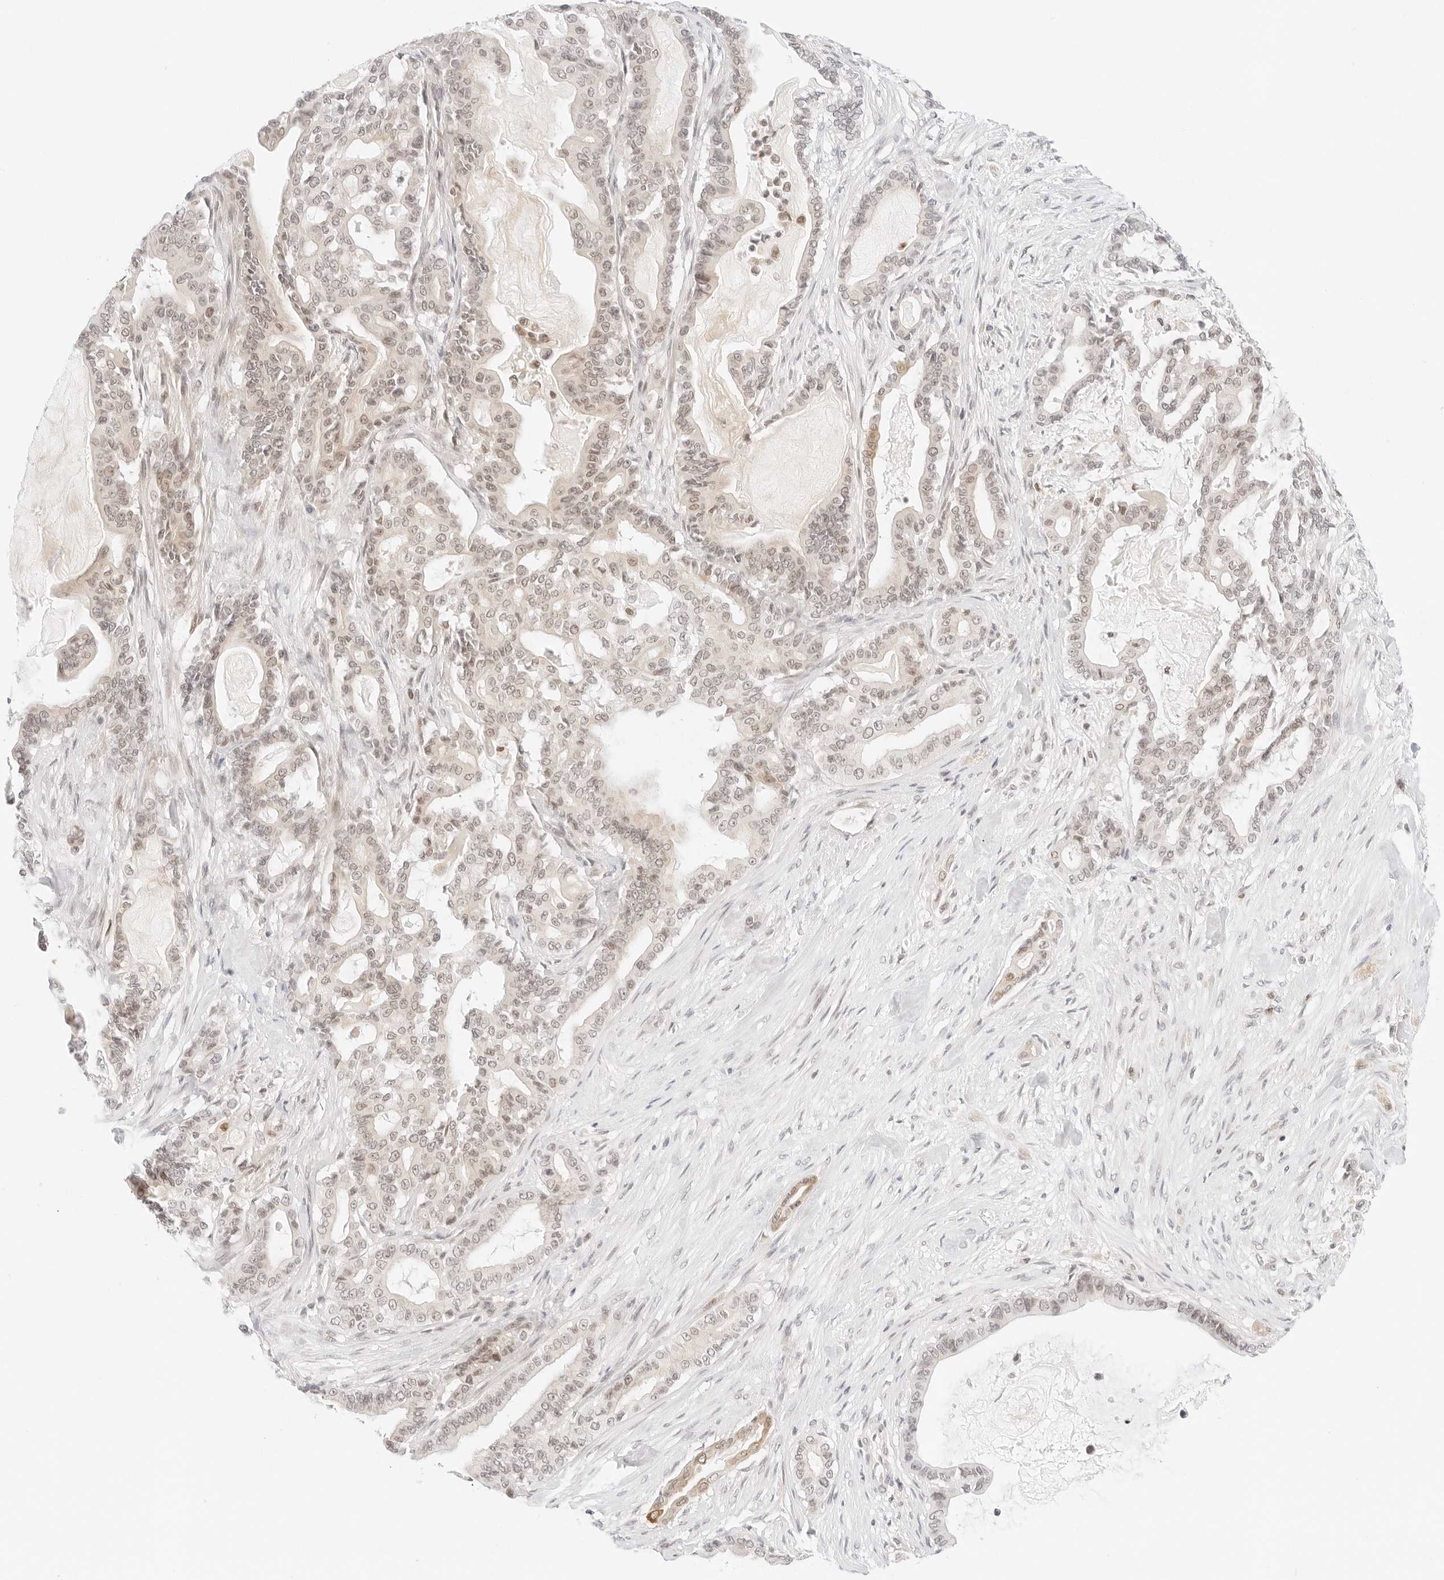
{"staining": {"intensity": "weak", "quantity": "25%-75%", "location": "nuclear"}, "tissue": "pancreatic cancer", "cell_type": "Tumor cells", "image_type": "cancer", "snomed": [{"axis": "morphology", "description": "Adenocarcinoma, NOS"}, {"axis": "topography", "description": "Pancreas"}], "caption": "This micrograph reveals pancreatic cancer stained with IHC to label a protein in brown. The nuclear of tumor cells show weak positivity for the protein. Nuclei are counter-stained blue.", "gene": "POLR3C", "patient": {"sex": "male", "age": 63}}